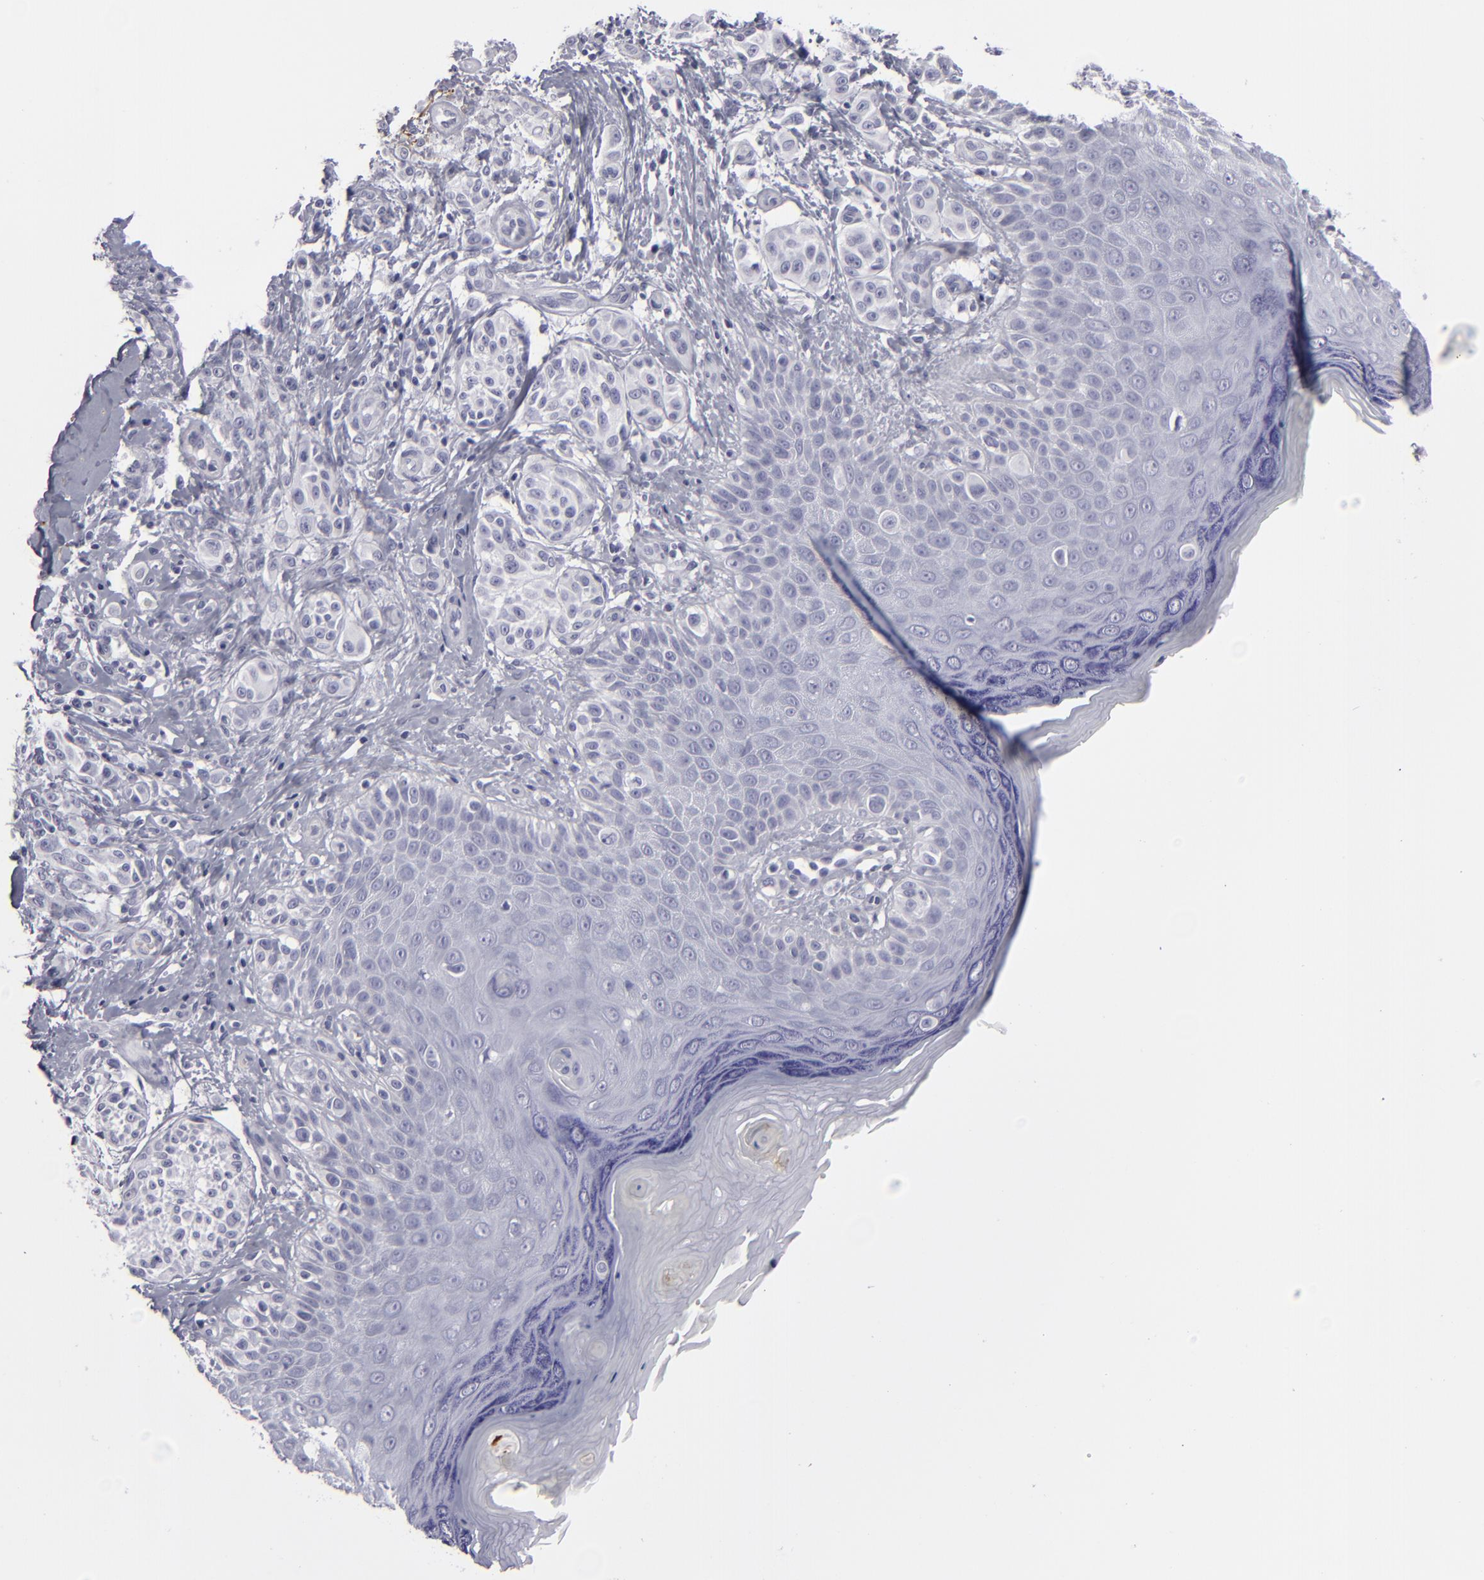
{"staining": {"intensity": "negative", "quantity": "none", "location": "none"}, "tissue": "melanoma", "cell_type": "Tumor cells", "image_type": "cancer", "snomed": [{"axis": "morphology", "description": "Malignant melanoma, NOS"}, {"axis": "topography", "description": "Skin"}], "caption": "Histopathology image shows no significant protein positivity in tumor cells of melanoma.", "gene": "C9", "patient": {"sex": "male", "age": 57}}